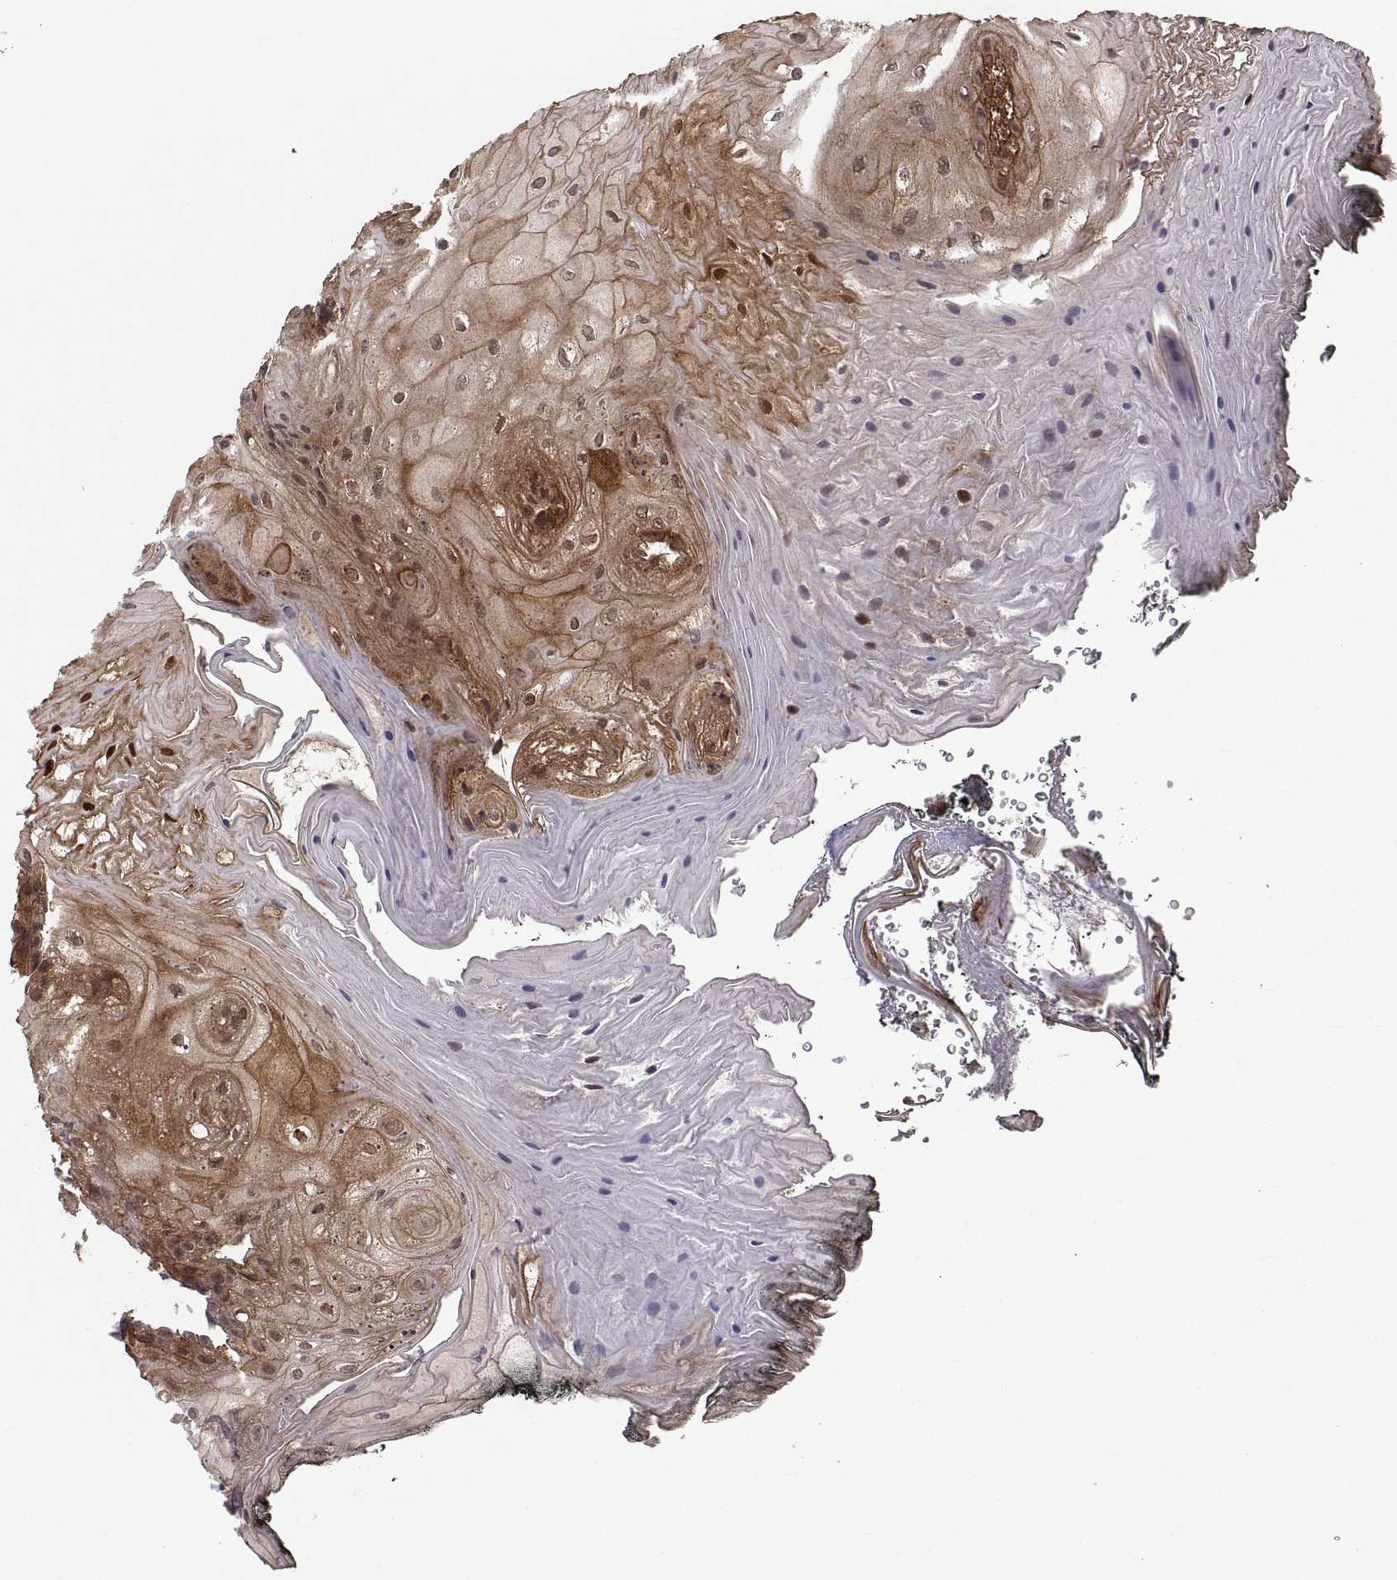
{"staining": {"intensity": "strong", "quantity": ">75%", "location": "cytoplasmic/membranous,nuclear"}, "tissue": "oral mucosa", "cell_type": "Squamous epithelial cells", "image_type": "normal", "snomed": [{"axis": "morphology", "description": "Normal tissue, NOS"}, {"axis": "morphology", "description": "Squamous cell carcinoma, NOS"}, {"axis": "topography", "description": "Oral tissue"}, {"axis": "topography", "description": "Head-Neck"}], "caption": "Human oral mucosa stained with a protein marker reveals strong staining in squamous epithelial cells.", "gene": "PKP1", "patient": {"sex": "male", "age": 65}}